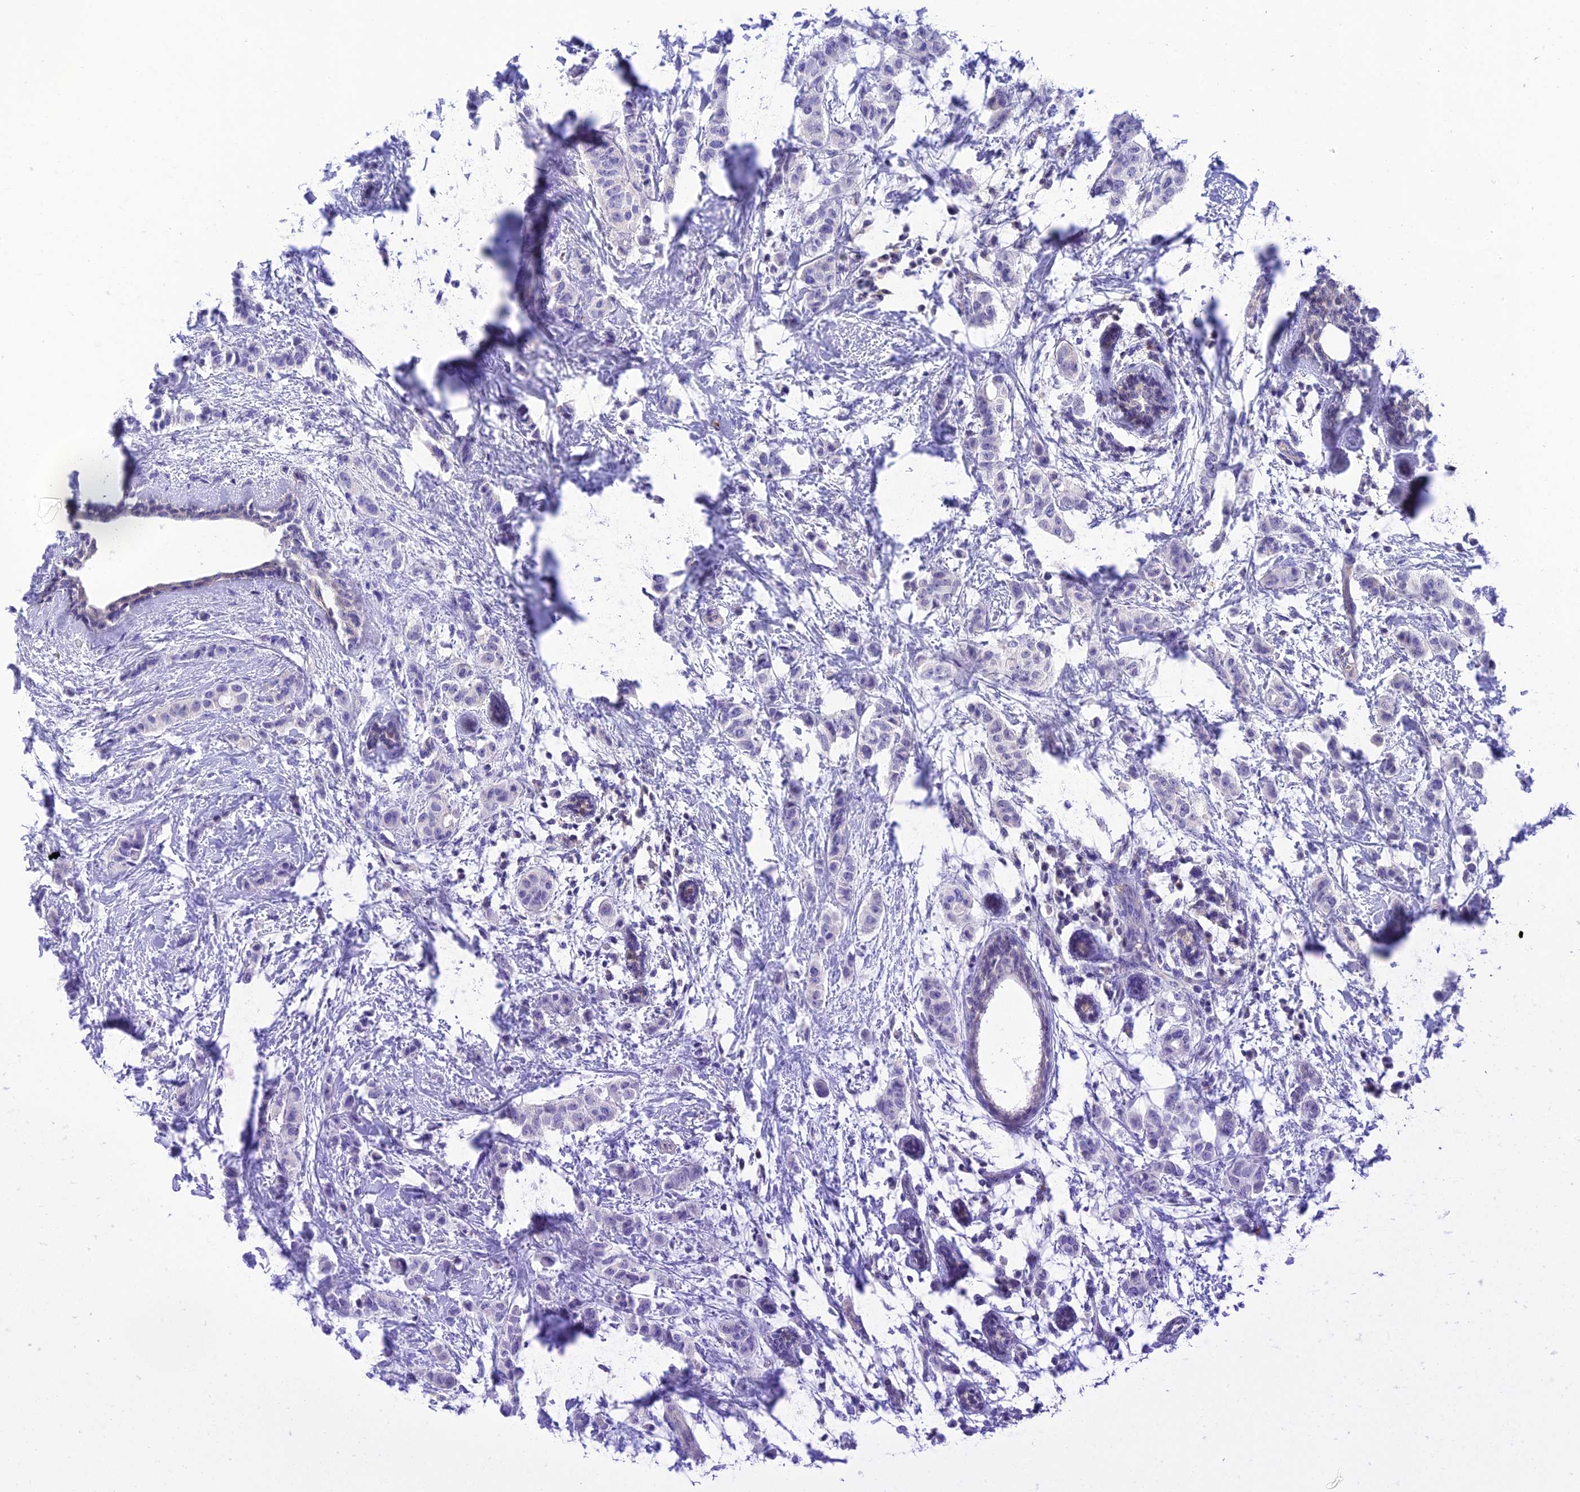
{"staining": {"intensity": "negative", "quantity": "none", "location": "none"}, "tissue": "breast cancer", "cell_type": "Tumor cells", "image_type": "cancer", "snomed": [{"axis": "morphology", "description": "Duct carcinoma"}, {"axis": "topography", "description": "Breast"}], "caption": "Immunohistochemistry histopathology image of neoplastic tissue: breast cancer (intraductal carcinoma) stained with DAB reveals no significant protein staining in tumor cells.", "gene": "HDHD2", "patient": {"sex": "female", "age": 40}}